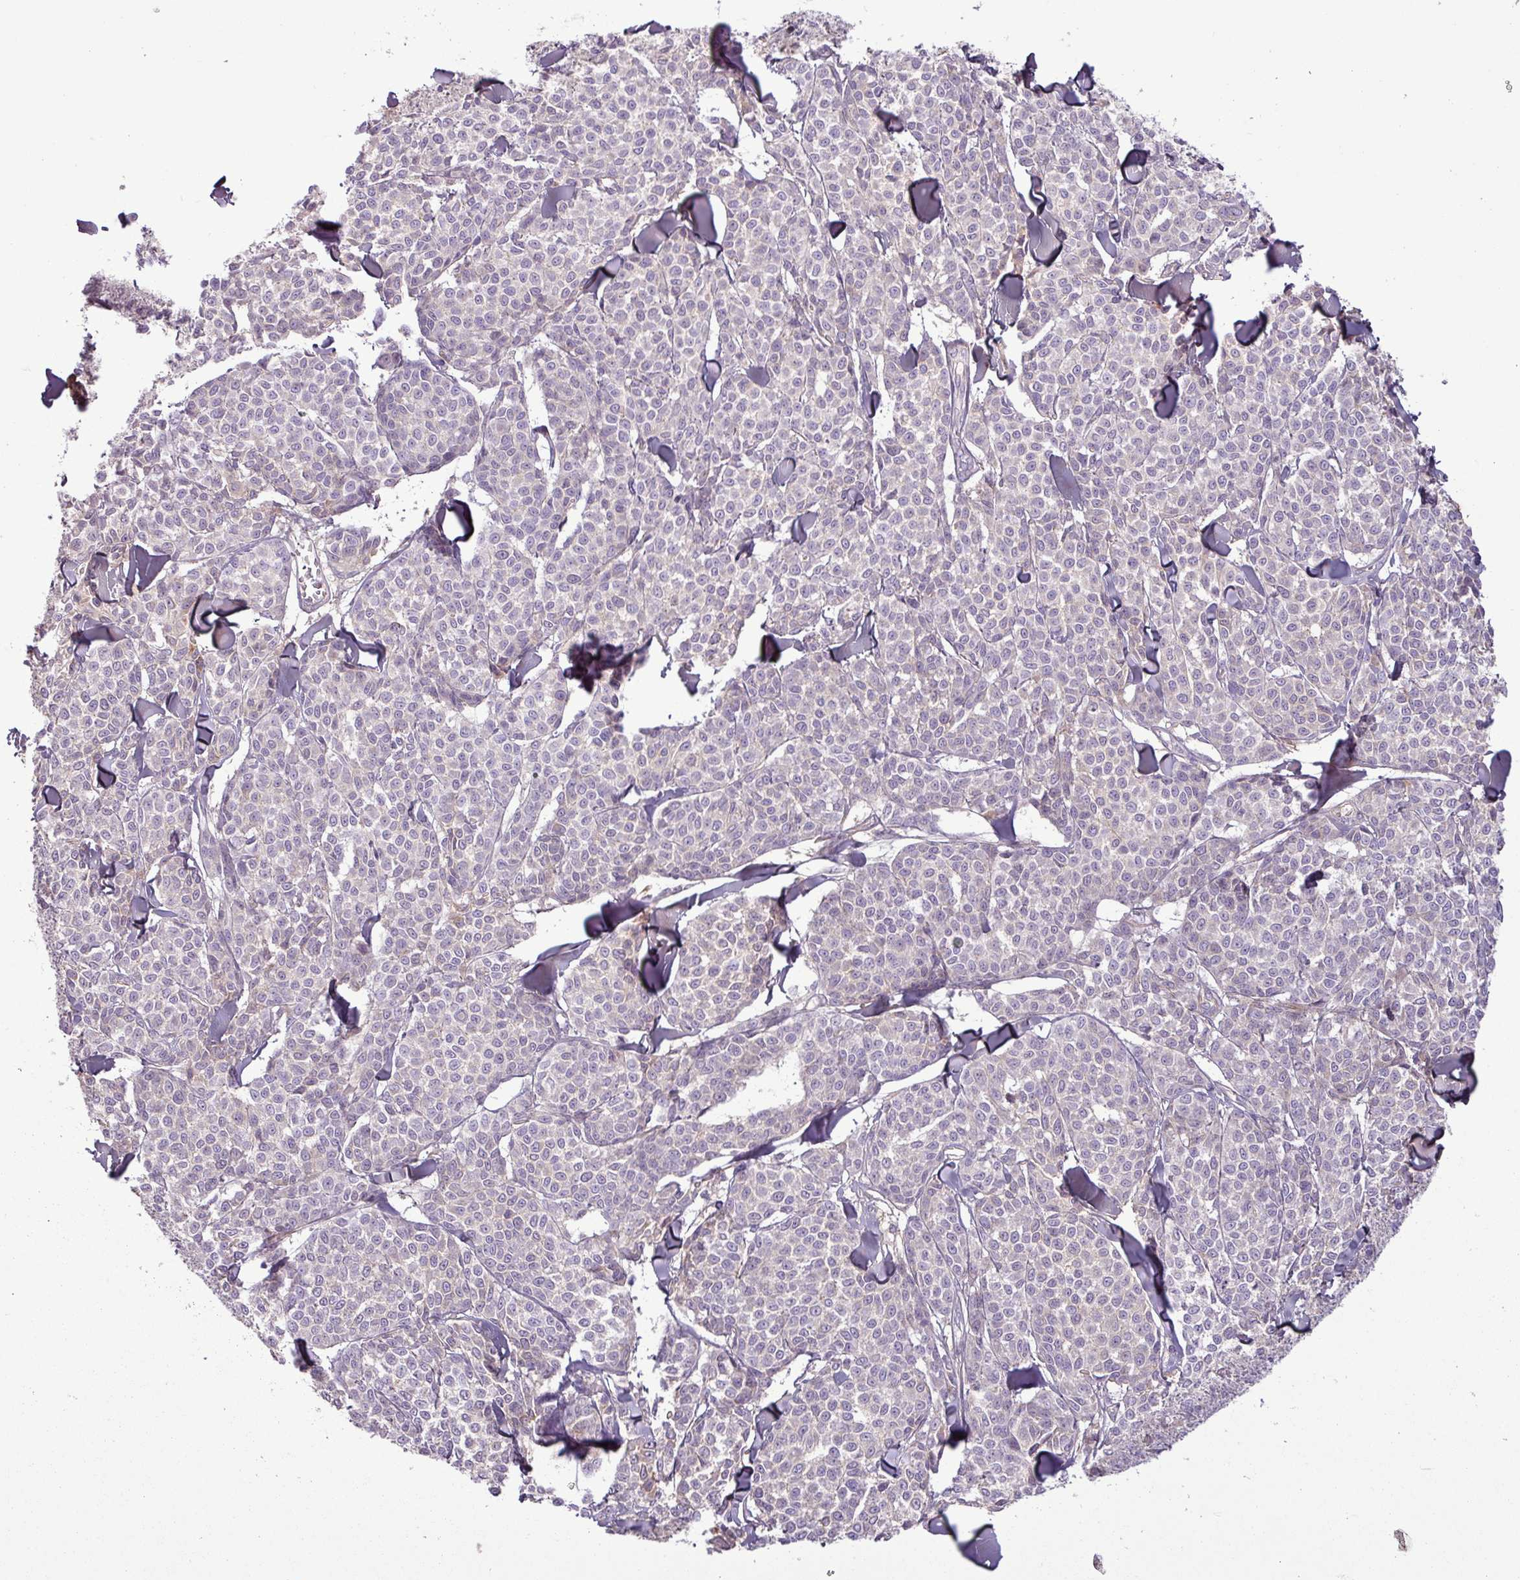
{"staining": {"intensity": "negative", "quantity": "none", "location": "none"}, "tissue": "melanoma", "cell_type": "Tumor cells", "image_type": "cancer", "snomed": [{"axis": "morphology", "description": "Malignant melanoma, NOS"}, {"axis": "topography", "description": "Skin"}], "caption": "A micrograph of human melanoma is negative for staining in tumor cells. (DAB immunohistochemistry (IHC) with hematoxylin counter stain).", "gene": "C4B", "patient": {"sex": "male", "age": 46}}